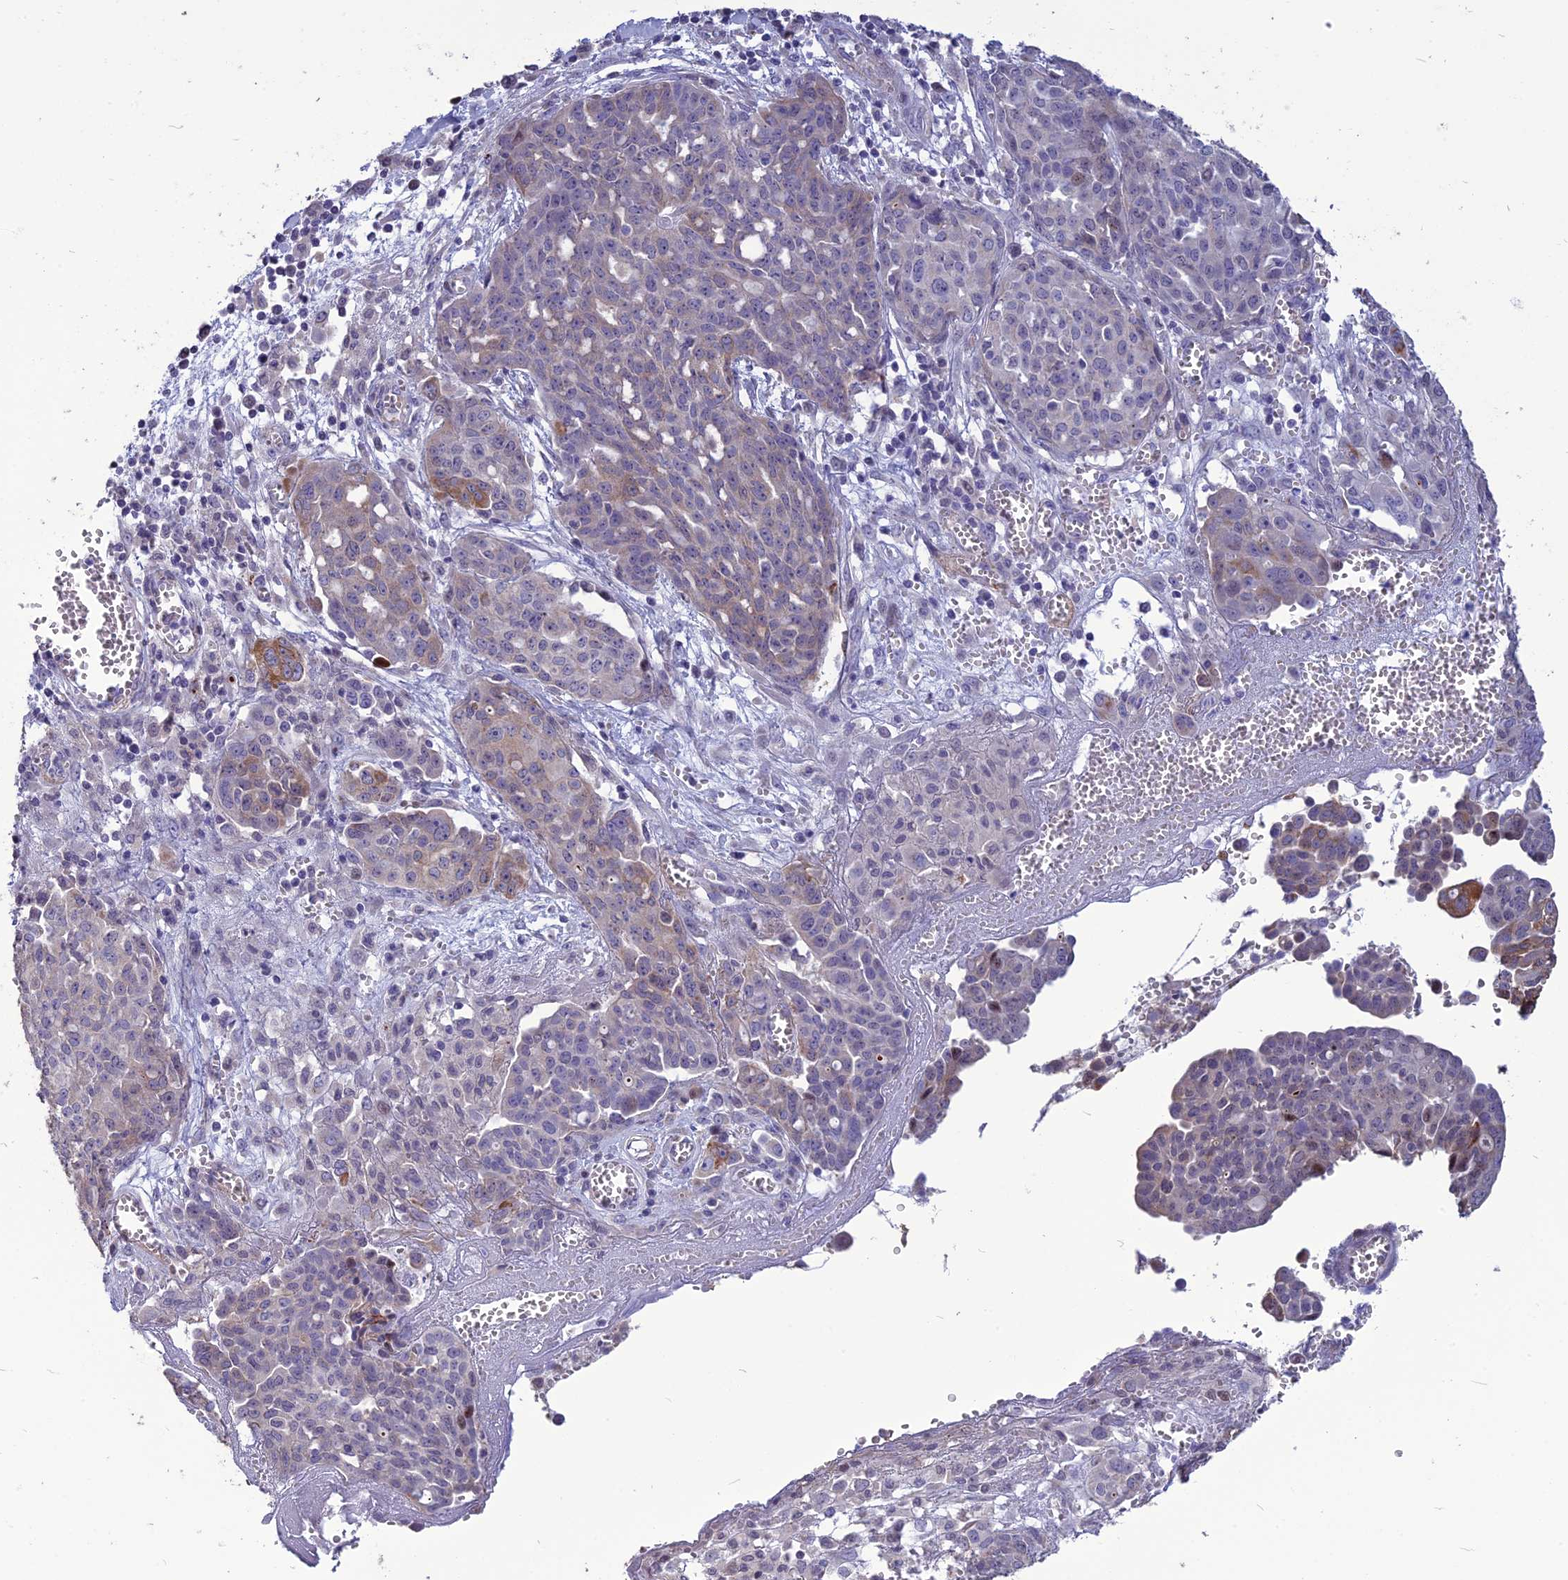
{"staining": {"intensity": "moderate", "quantity": "<25%", "location": "cytoplasmic/membranous"}, "tissue": "ovarian cancer", "cell_type": "Tumor cells", "image_type": "cancer", "snomed": [{"axis": "morphology", "description": "Cystadenocarcinoma, serous, NOS"}, {"axis": "topography", "description": "Soft tissue"}, {"axis": "topography", "description": "Ovary"}], "caption": "Immunohistochemistry (IHC) of human ovarian cancer (serous cystadenocarcinoma) demonstrates low levels of moderate cytoplasmic/membranous expression in approximately <25% of tumor cells. (Stains: DAB (3,3'-diaminobenzidine) in brown, nuclei in blue, Microscopy: brightfield microscopy at high magnification).", "gene": "SPG21", "patient": {"sex": "female", "age": 57}}